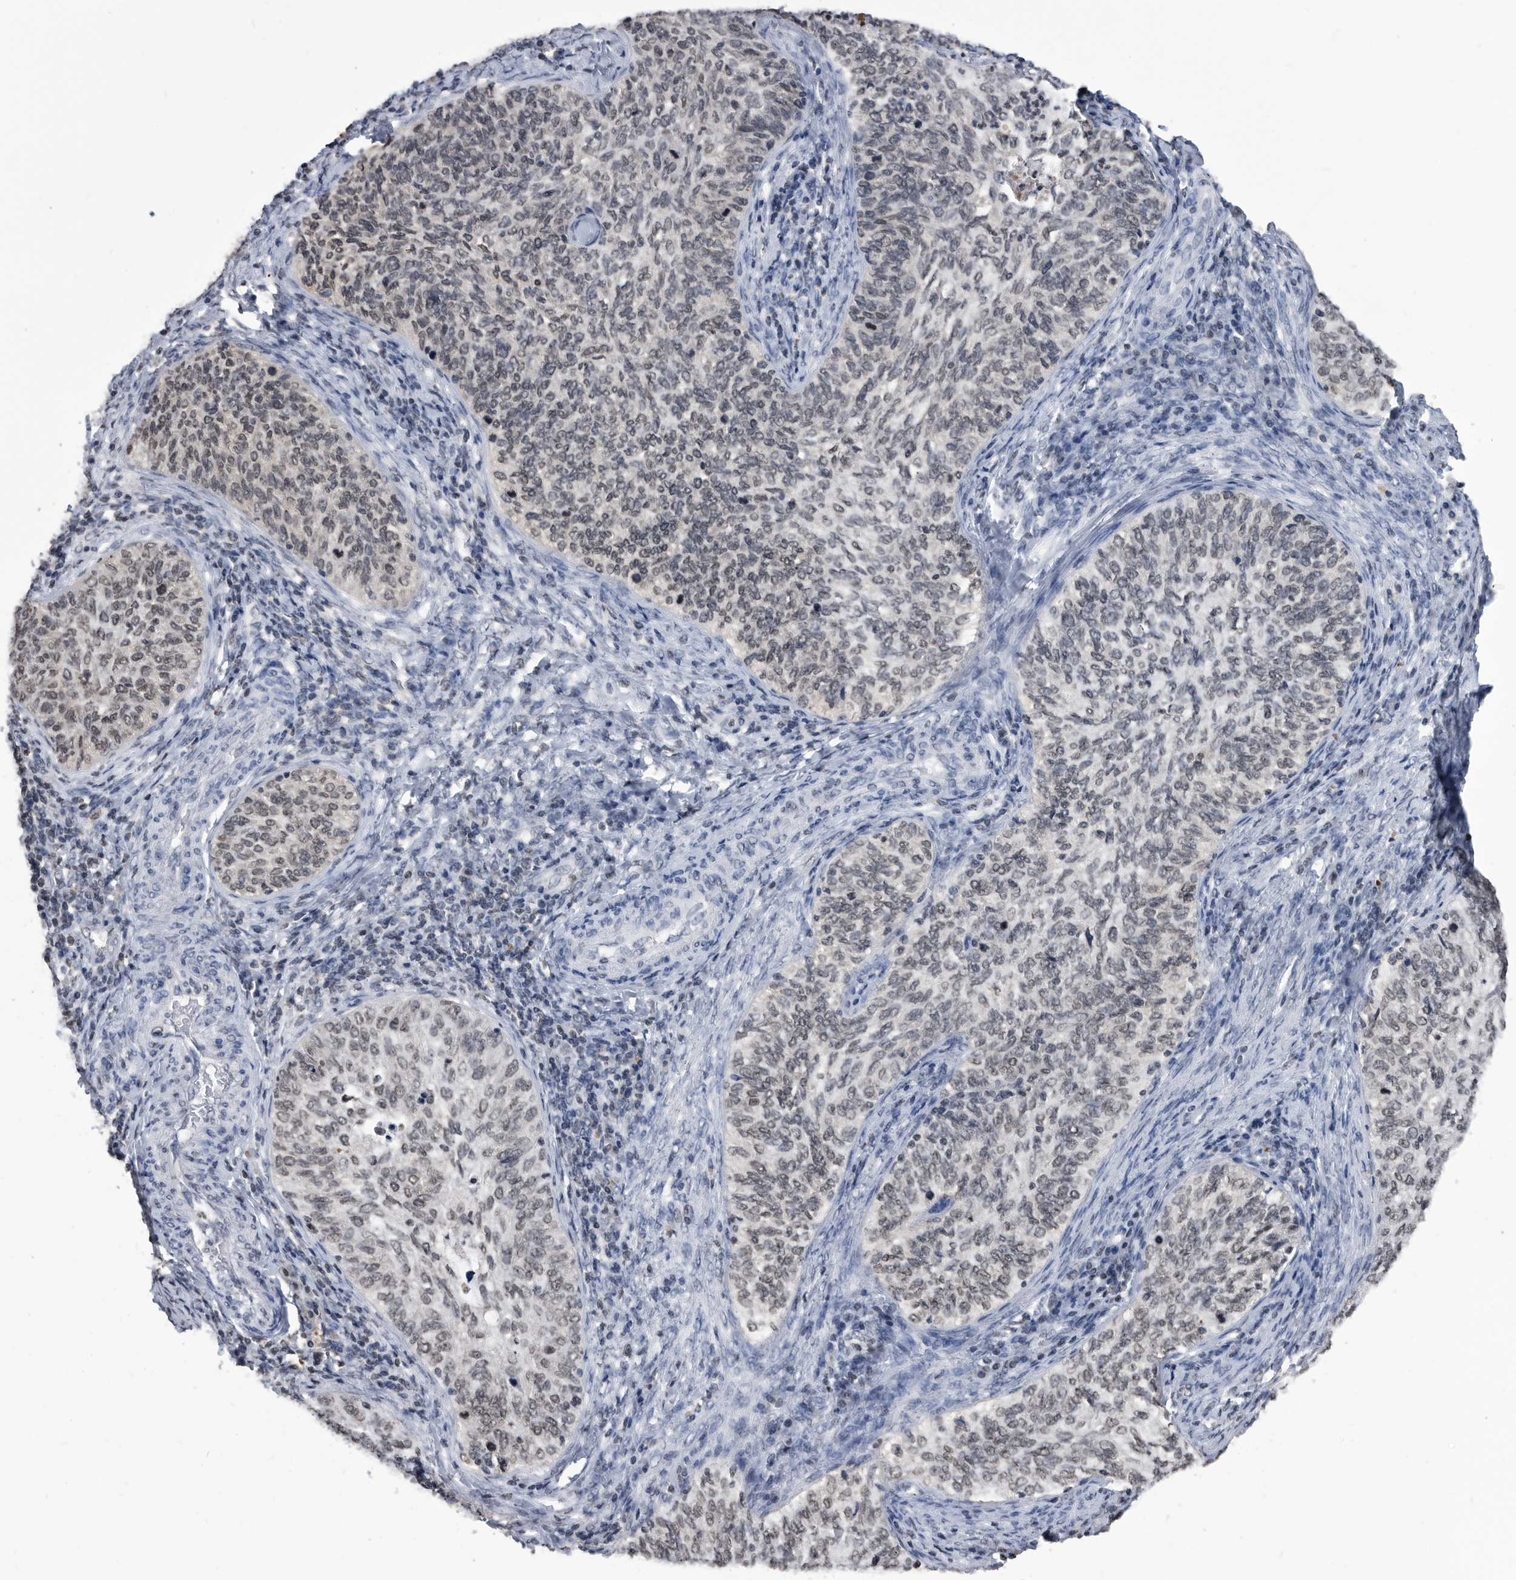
{"staining": {"intensity": "weak", "quantity": "25%-75%", "location": "nuclear"}, "tissue": "cervical cancer", "cell_type": "Tumor cells", "image_type": "cancer", "snomed": [{"axis": "morphology", "description": "Squamous cell carcinoma, NOS"}, {"axis": "topography", "description": "Cervix"}], "caption": "Immunohistochemical staining of cervical cancer shows low levels of weak nuclear protein expression in approximately 25%-75% of tumor cells.", "gene": "TSTD1", "patient": {"sex": "female", "age": 30}}